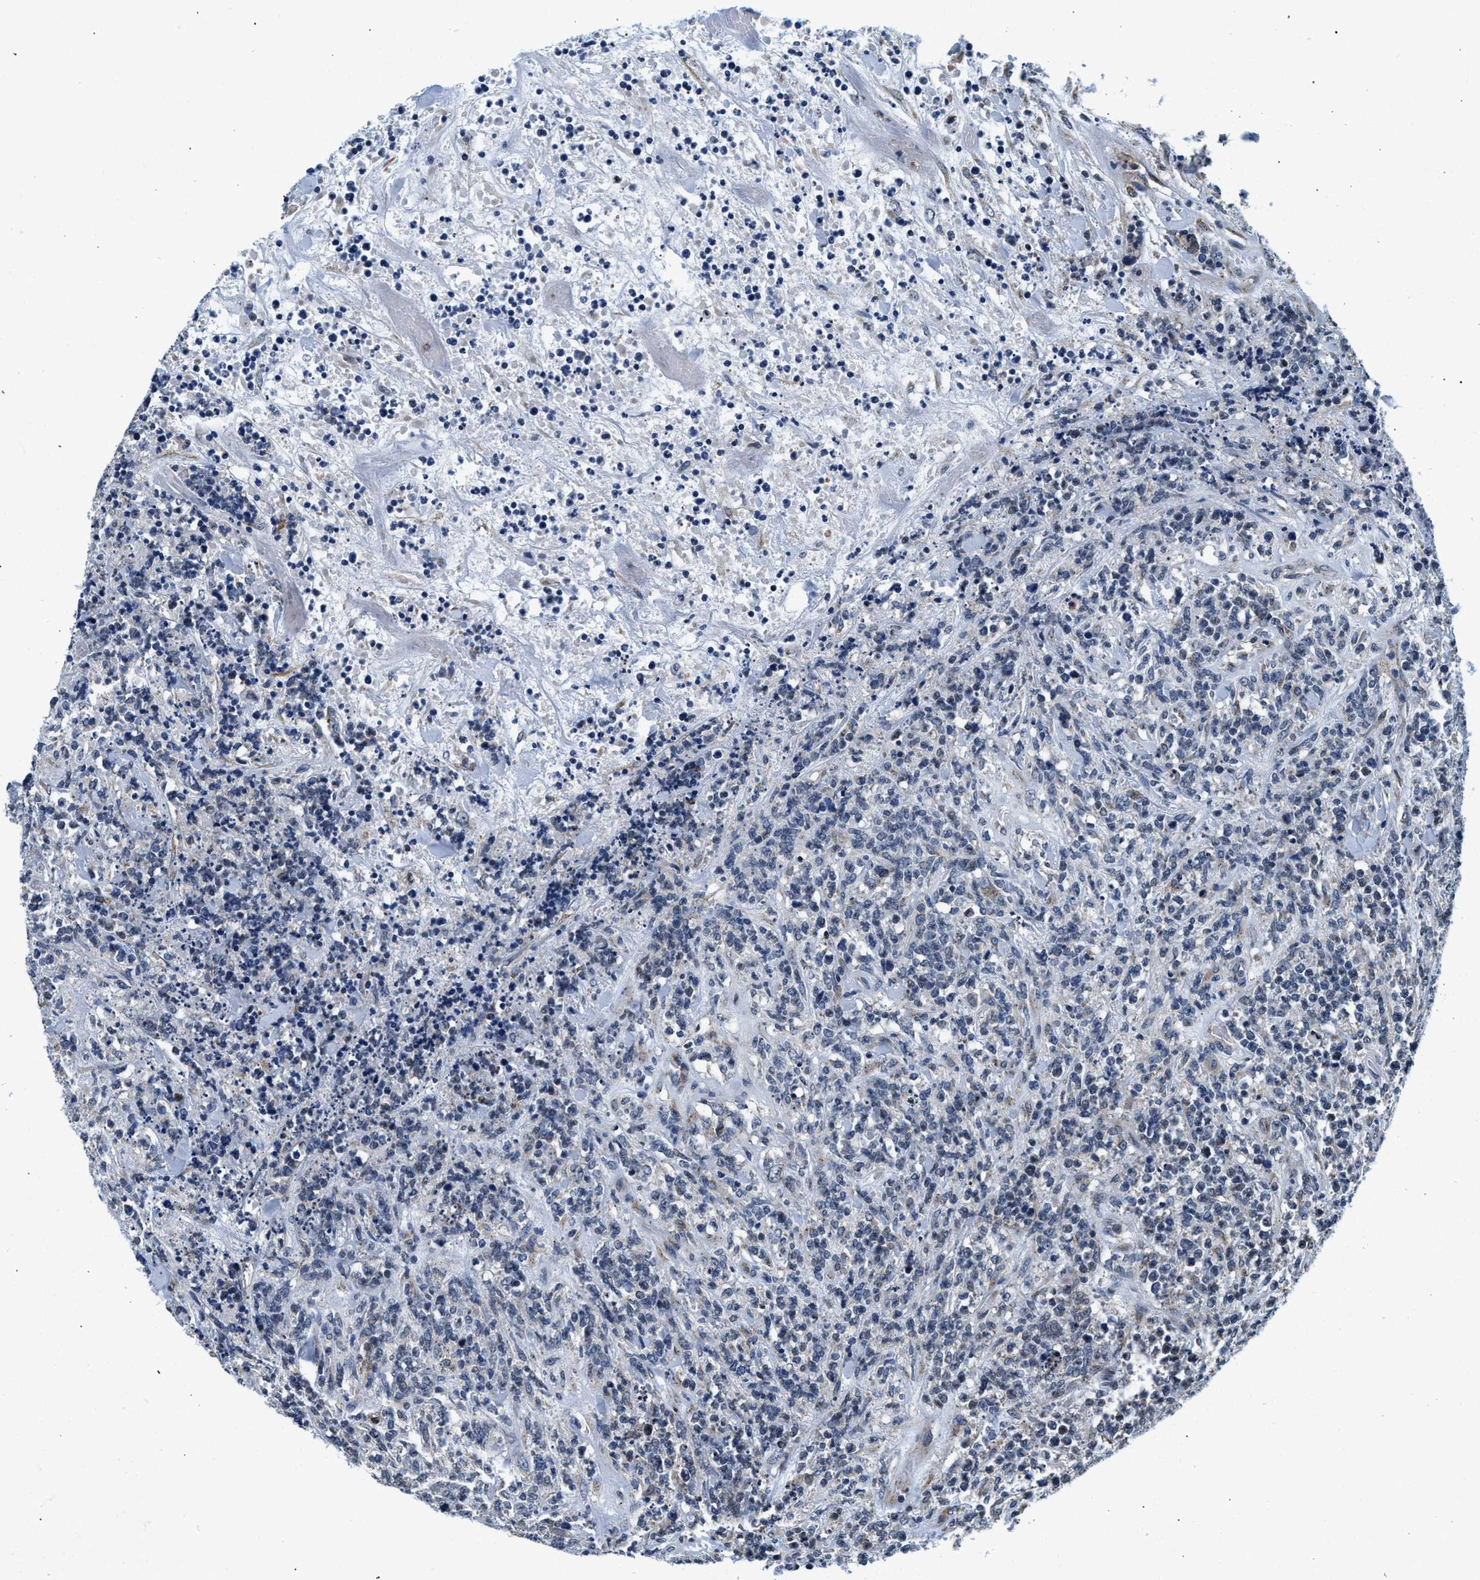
{"staining": {"intensity": "negative", "quantity": "none", "location": "none"}, "tissue": "lymphoma", "cell_type": "Tumor cells", "image_type": "cancer", "snomed": [{"axis": "morphology", "description": "Malignant lymphoma, non-Hodgkin's type, High grade"}, {"axis": "topography", "description": "Soft tissue"}], "caption": "Immunohistochemistry (IHC) histopathology image of neoplastic tissue: high-grade malignant lymphoma, non-Hodgkin's type stained with DAB demonstrates no significant protein positivity in tumor cells.", "gene": "KCNMB2", "patient": {"sex": "male", "age": 18}}